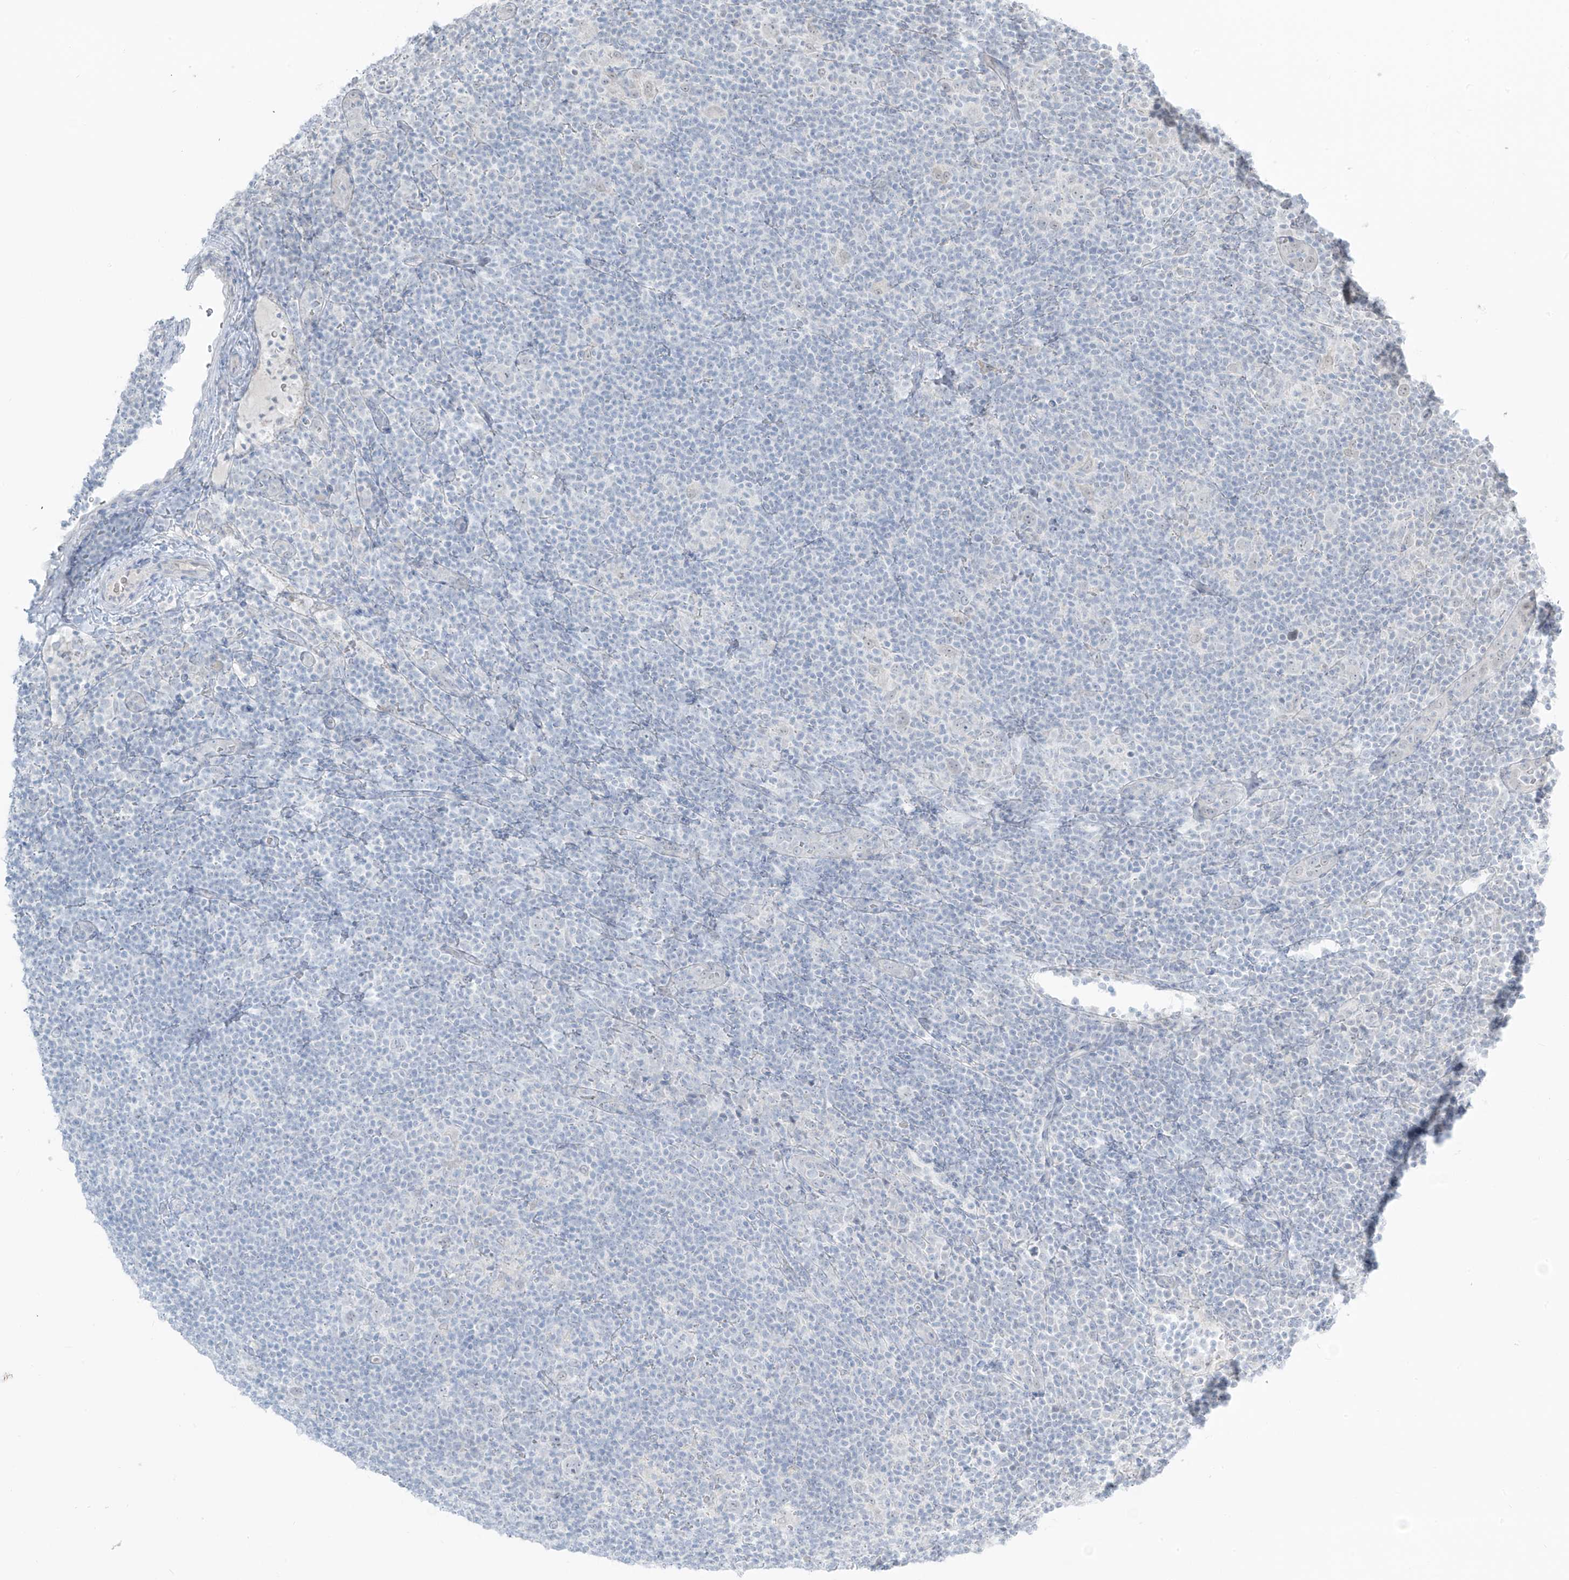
{"staining": {"intensity": "negative", "quantity": "none", "location": "none"}, "tissue": "lymphoma", "cell_type": "Tumor cells", "image_type": "cancer", "snomed": [{"axis": "morphology", "description": "Hodgkin's disease, NOS"}, {"axis": "topography", "description": "Lymph node"}], "caption": "High power microscopy photomicrograph of an IHC photomicrograph of Hodgkin's disease, revealing no significant positivity in tumor cells.", "gene": "PRDM6", "patient": {"sex": "female", "age": 57}}